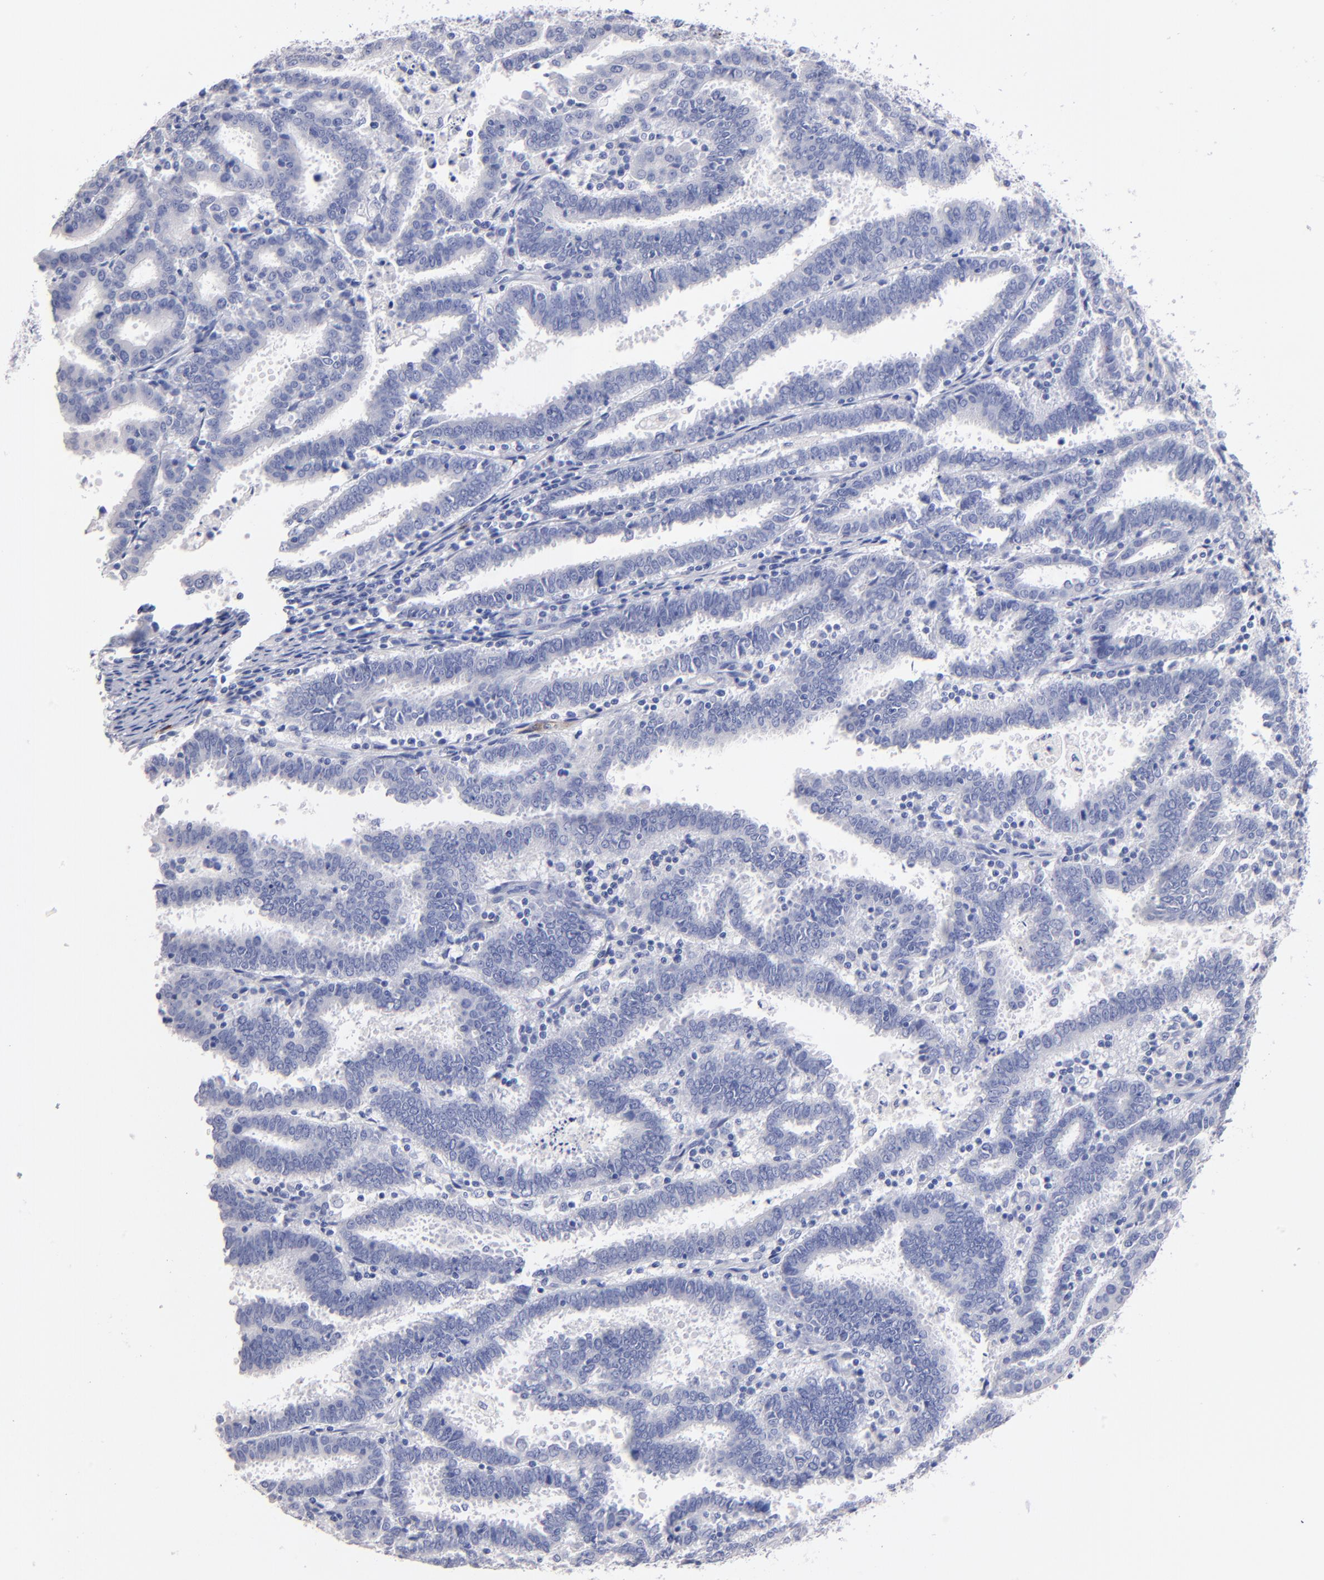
{"staining": {"intensity": "negative", "quantity": "none", "location": "none"}, "tissue": "endometrial cancer", "cell_type": "Tumor cells", "image_type": "cancer", "snomed": [{"axis": "morphology", "description": "Adenocarcinoma, NOS"}, {"axis": "topography", "description": "Uterus"}], "caption": "IHC of adenocarcinoma (endometrial) shows no expression in tumor cells.", "gene": "KIT", "patient": {"sex": "female", "age": 83}}